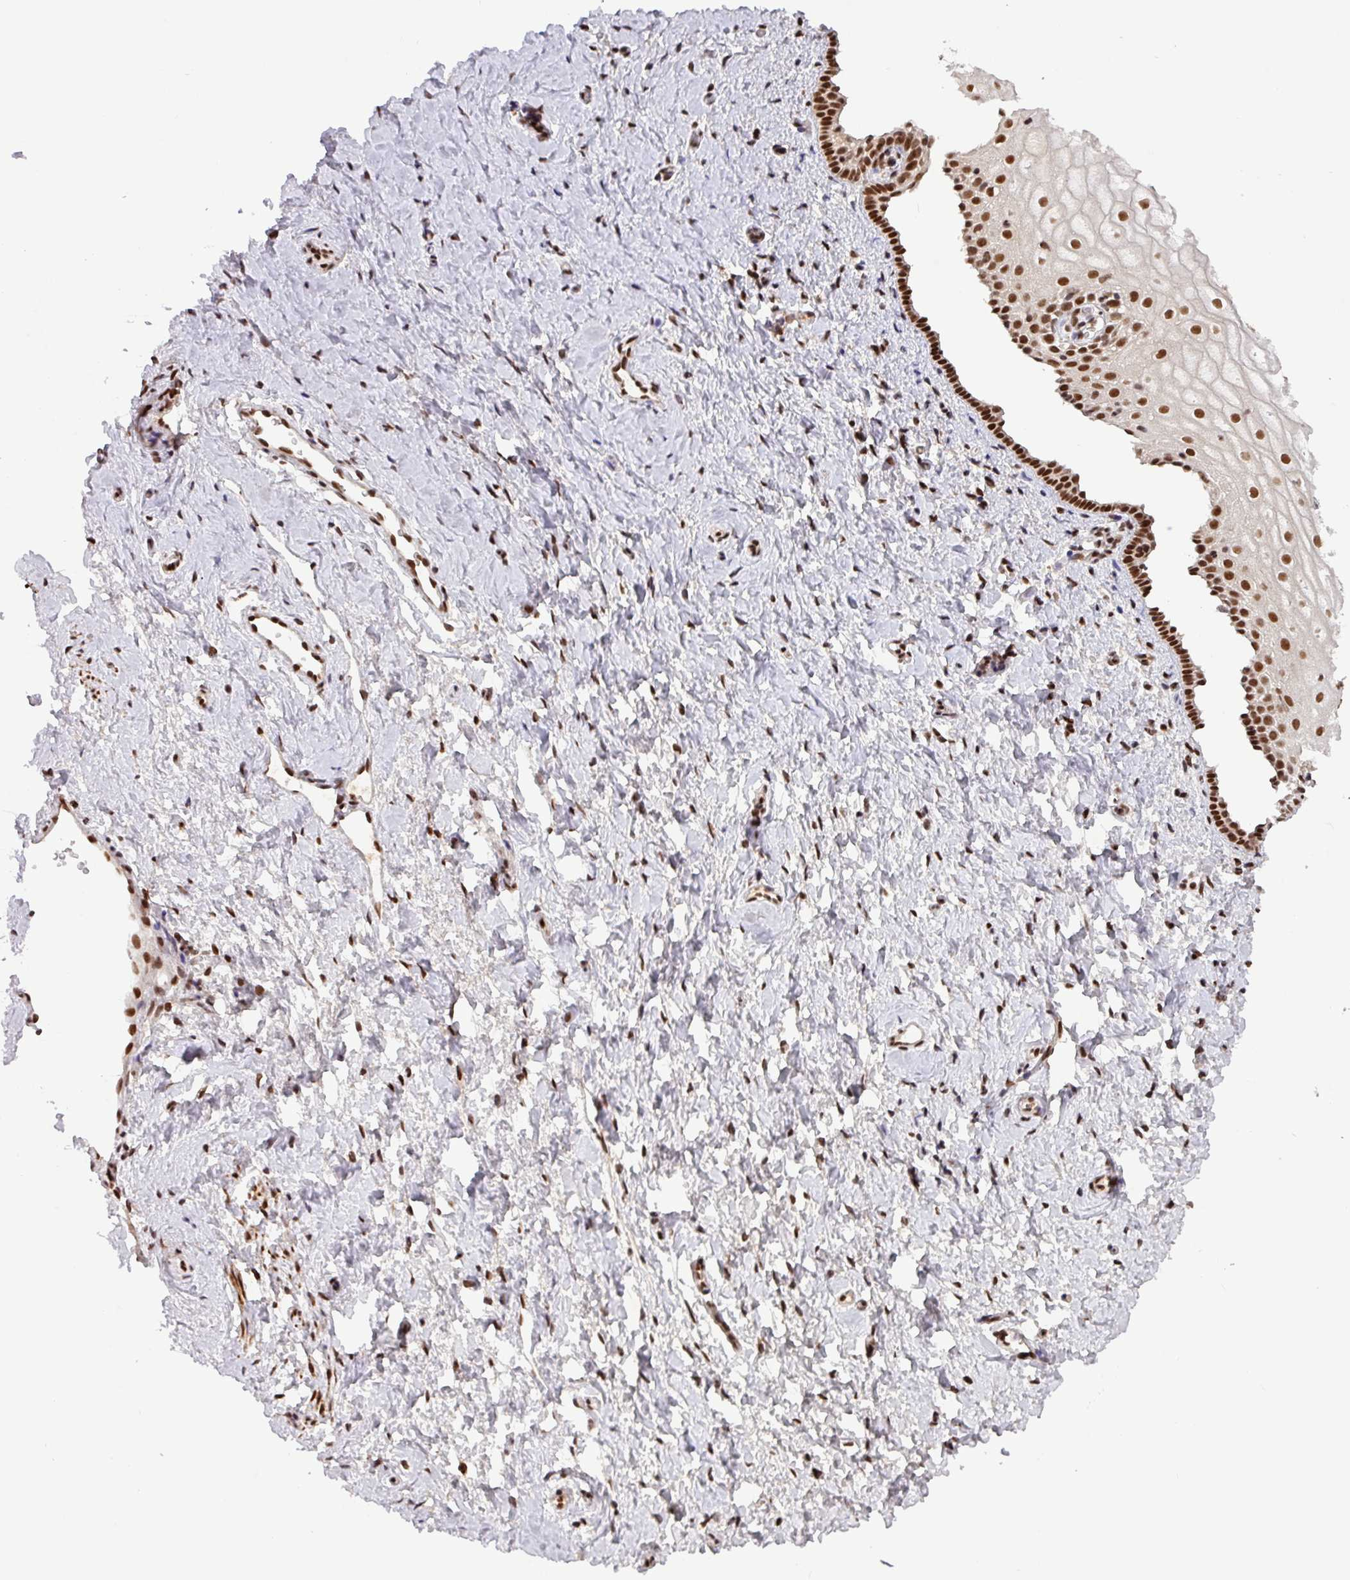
{"staining": {"intensity": "strong", "quantity": ">75%", "location": "nuclear"}, "tissue": "vagina", "cell_type": "Squamous epithelial cells", "image_type": "normal", "snomed": [{"axis": "morphology", "description": "Normal tissue, NOS"}, {"axis": "topography", "description": "Vagina"}], "caption": "Protein staining of benign vagina demonstrates strong nuclear expression in approximately >75% of squamous epithelial cells.", "gene": "SRSF2", "patient": {"sex": "female", "age": 56}}